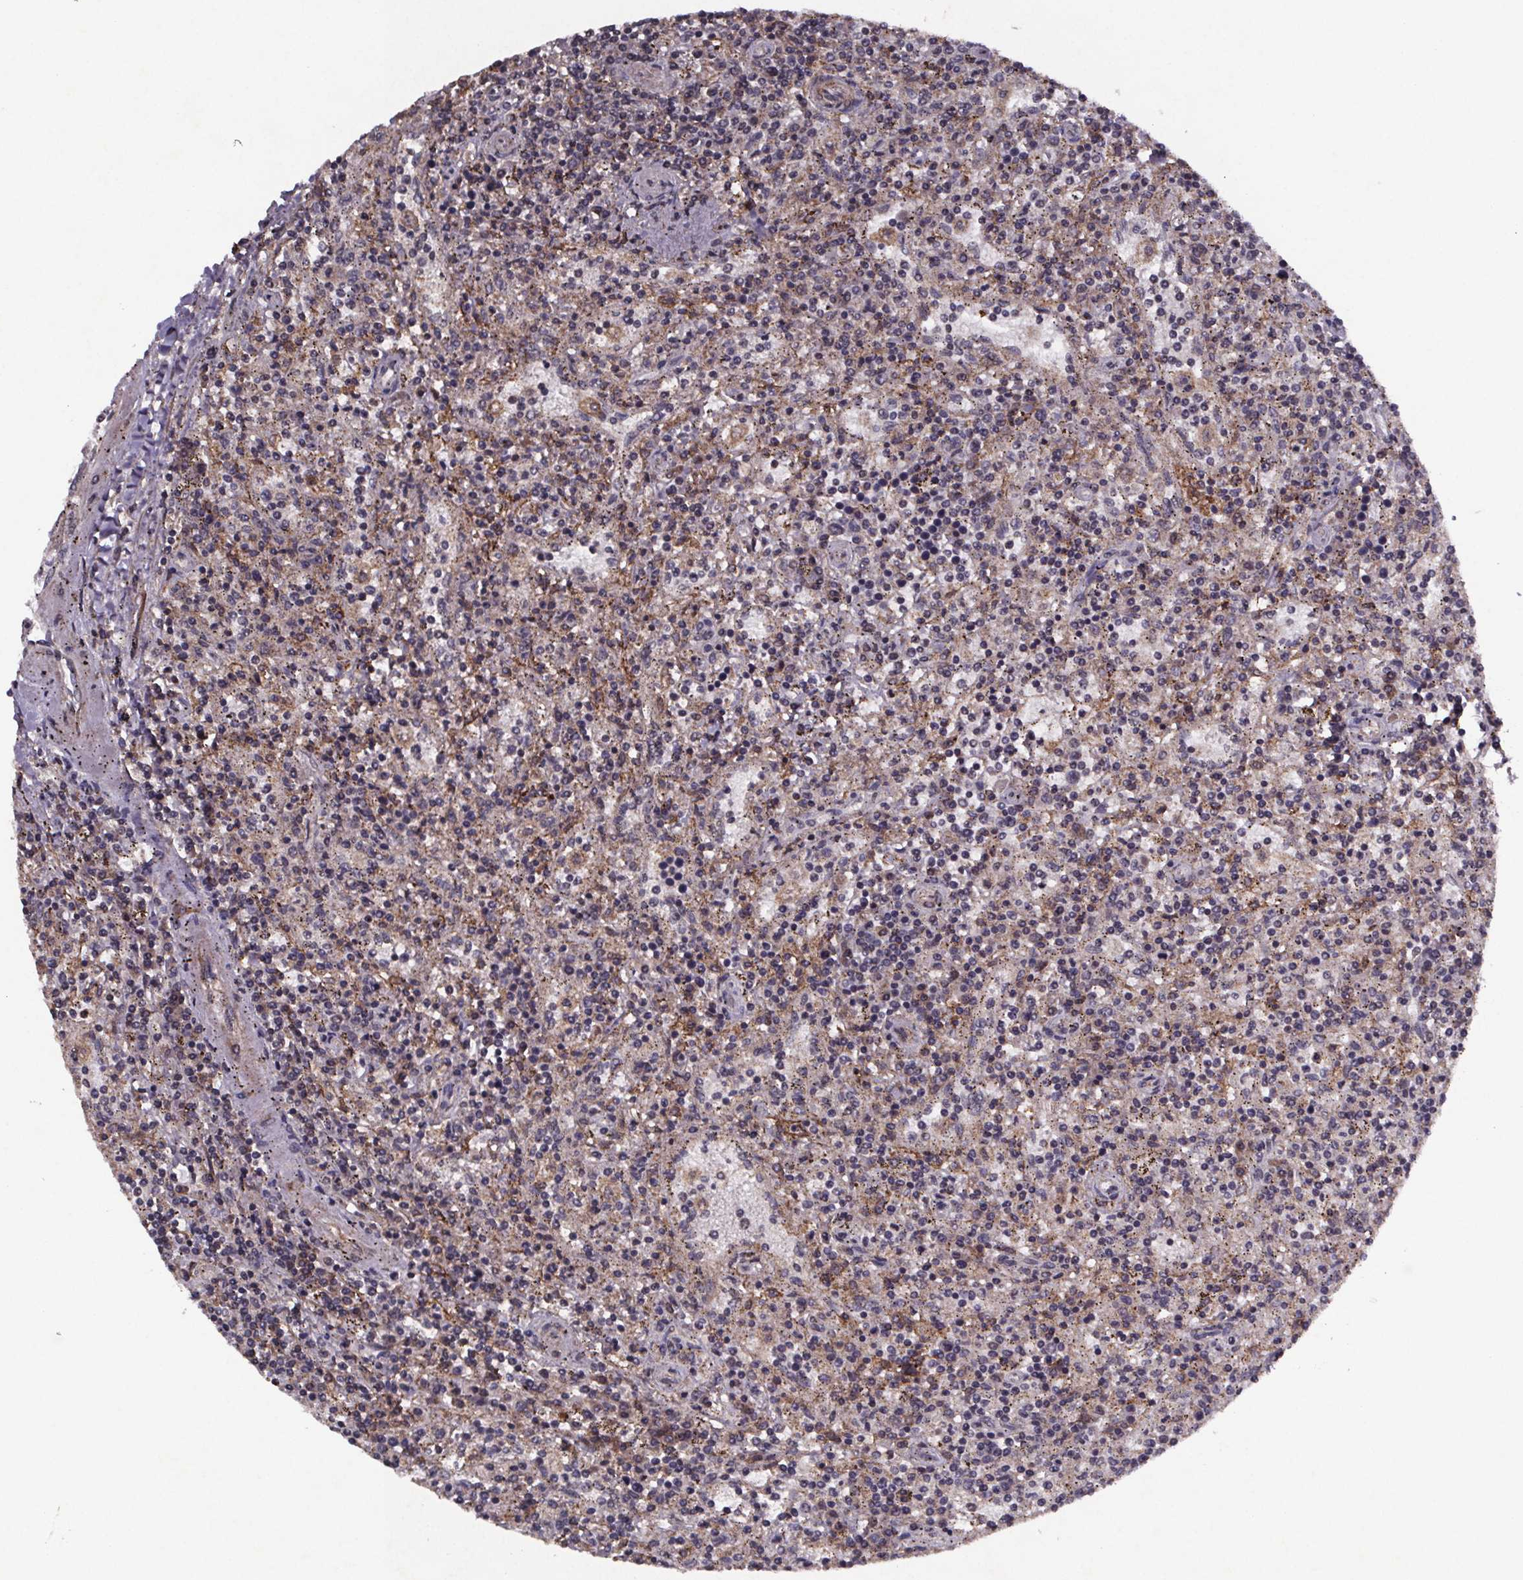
{"staining": {"intensity": "negative", "quantity": "none", "location": "none"}, "tissue": "lymphoma", "cell_type": "Tumor cells", "image_type": "cancer", "snomed": [{"axis": "morphology", "description": "Malignant lymphoma, non-Hodgkin's type, Low grade"}, {"axis": "topography", "description": "Spleen"}], "caption": "Tumor cells show no significant protein staining in malignant lymphoma, non-Hodgkin's type (low-grade).", "gene": "PALLD", "patient": {"sex": "male", "age": 62}}